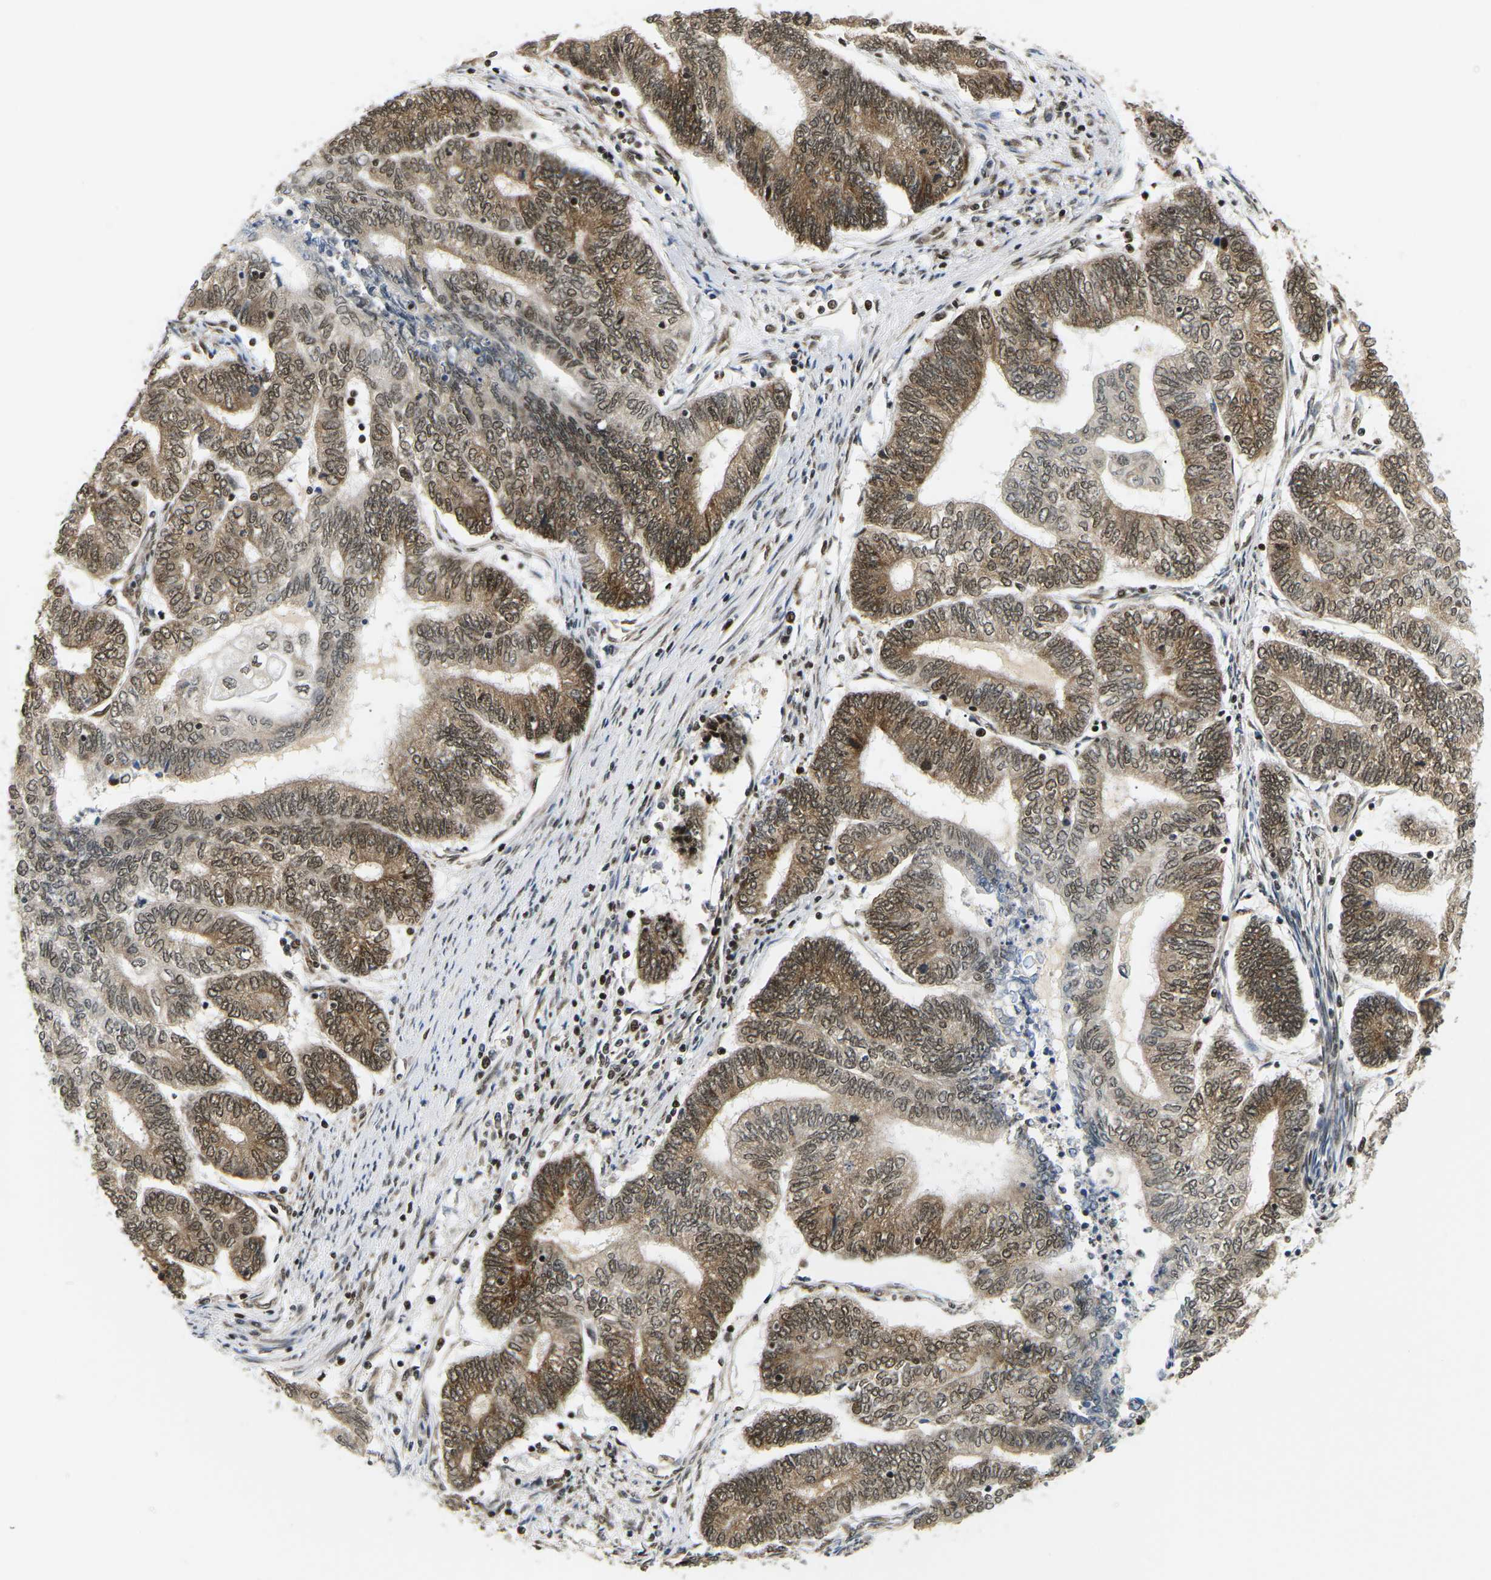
{"staining": {"intensity": "strong", "quantity": ">75%", "location": "cytoplasmic/membranous,nuclear"}, "tissue": "endometrial cancer", "cell_type": "Tumor cells", "image_type": "cancer", "snomed": [{"axis": "morphology", "description": "Adenocarcinoma, NOS"}, {"axis": "topography", "description": "Uterus"}, {"axis": "topography", "description": "Endometrium"}], "caption": "A brown stain shows strong cytoplasmic/membranous and nuclear positivity of a protein in human endometrial cancer (adenocarcinoma) tumor cells. (IHC, brightfield microscopy, high magnification).", "gene": "CELF1", "patient": {"sex": "female", "age": 70}}